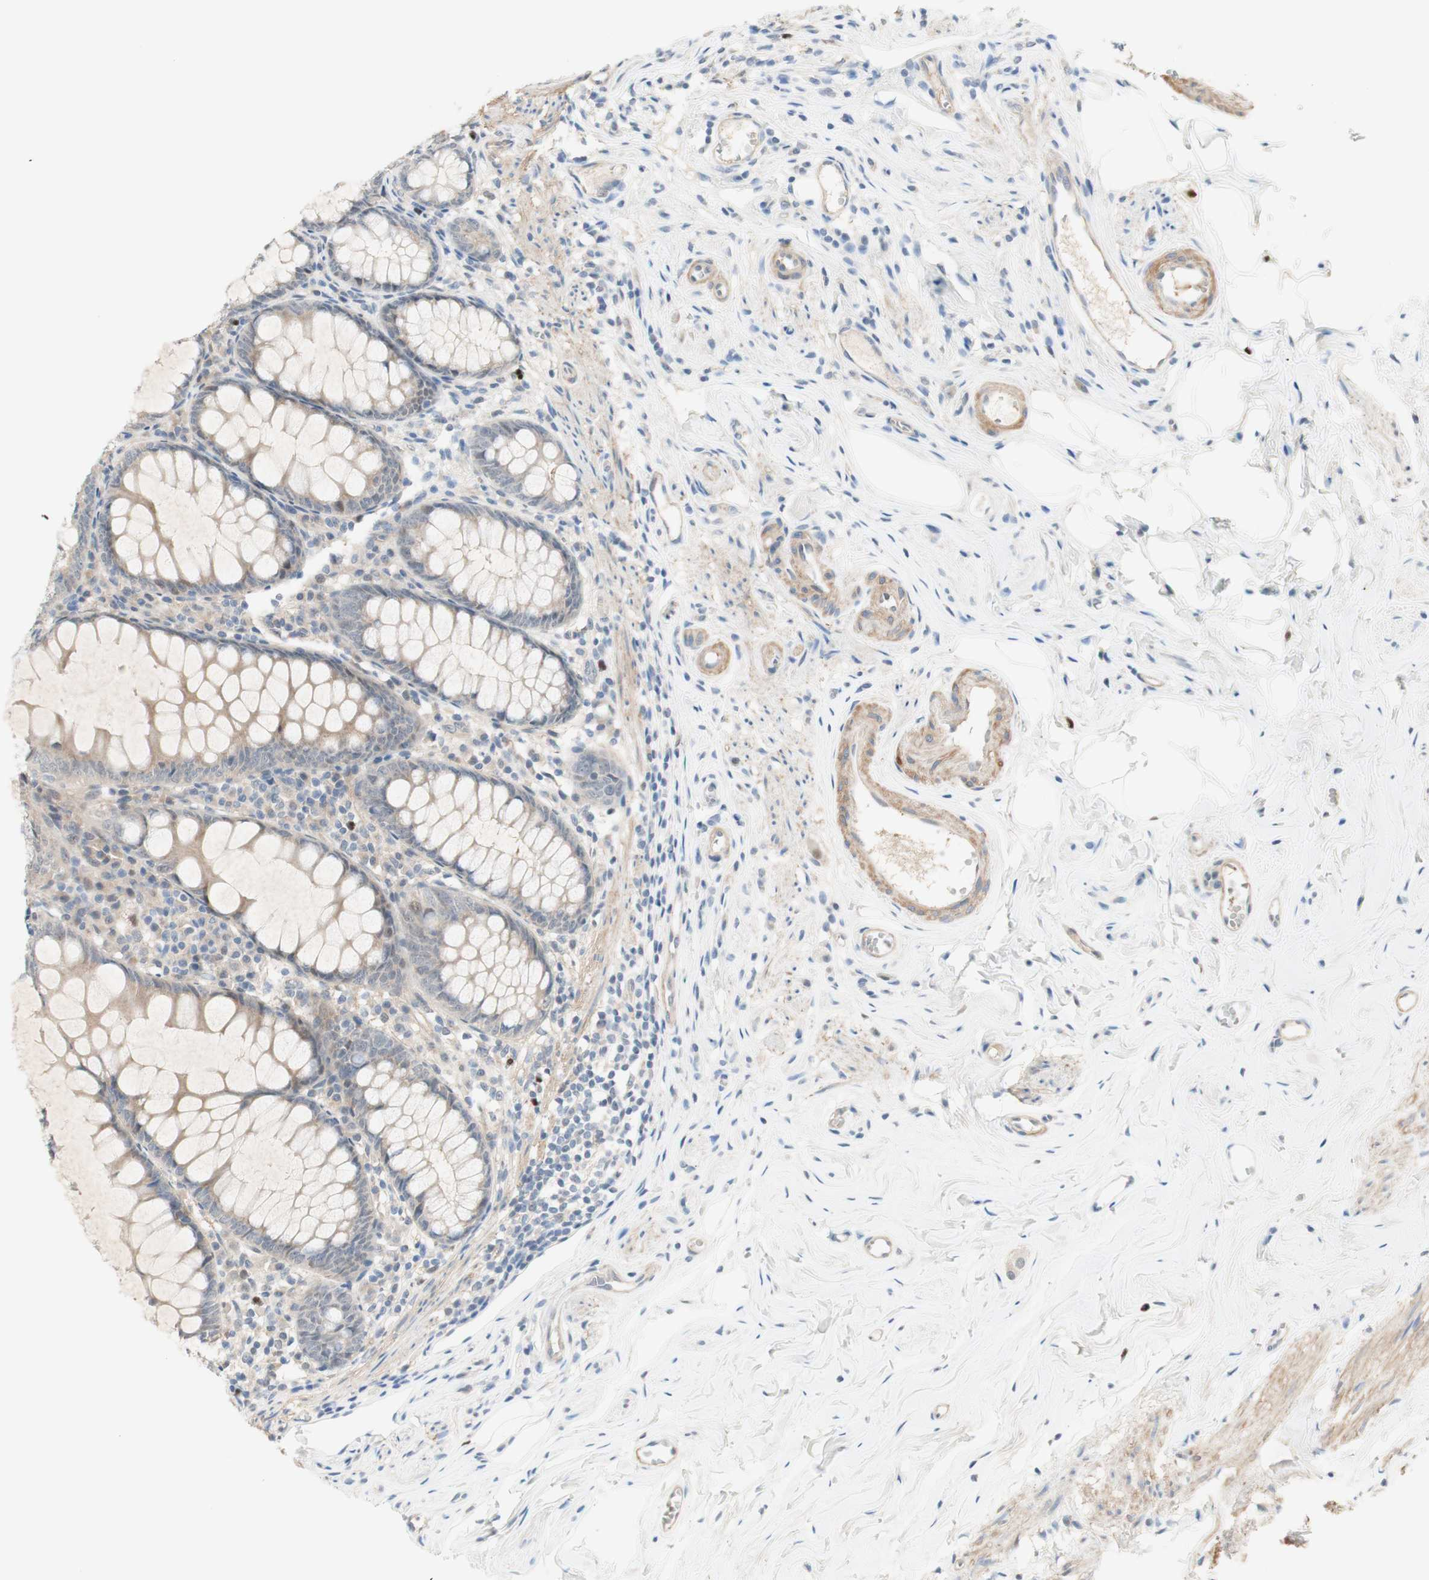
{"staining": {"intensity": "weak", "quantity": "<25%", "location": "cytoplasmic/membranous,nuclear"}, "tissue": "appendix", "cell_type": "Glandular cells", "image_type": "normal", "snomed": [{"axis": "morphology", "description": "Normal tissue, NOS"}, {"axis": "topography", "description": "Appendix"}], "caption": "An immunohistochemistry (IHC) micrograph of unremarkable appendix is shown. There is no staining in glandular cells of appendix.", "gene": "RFNG", "patient": {"sex": "female", "age": 77}}